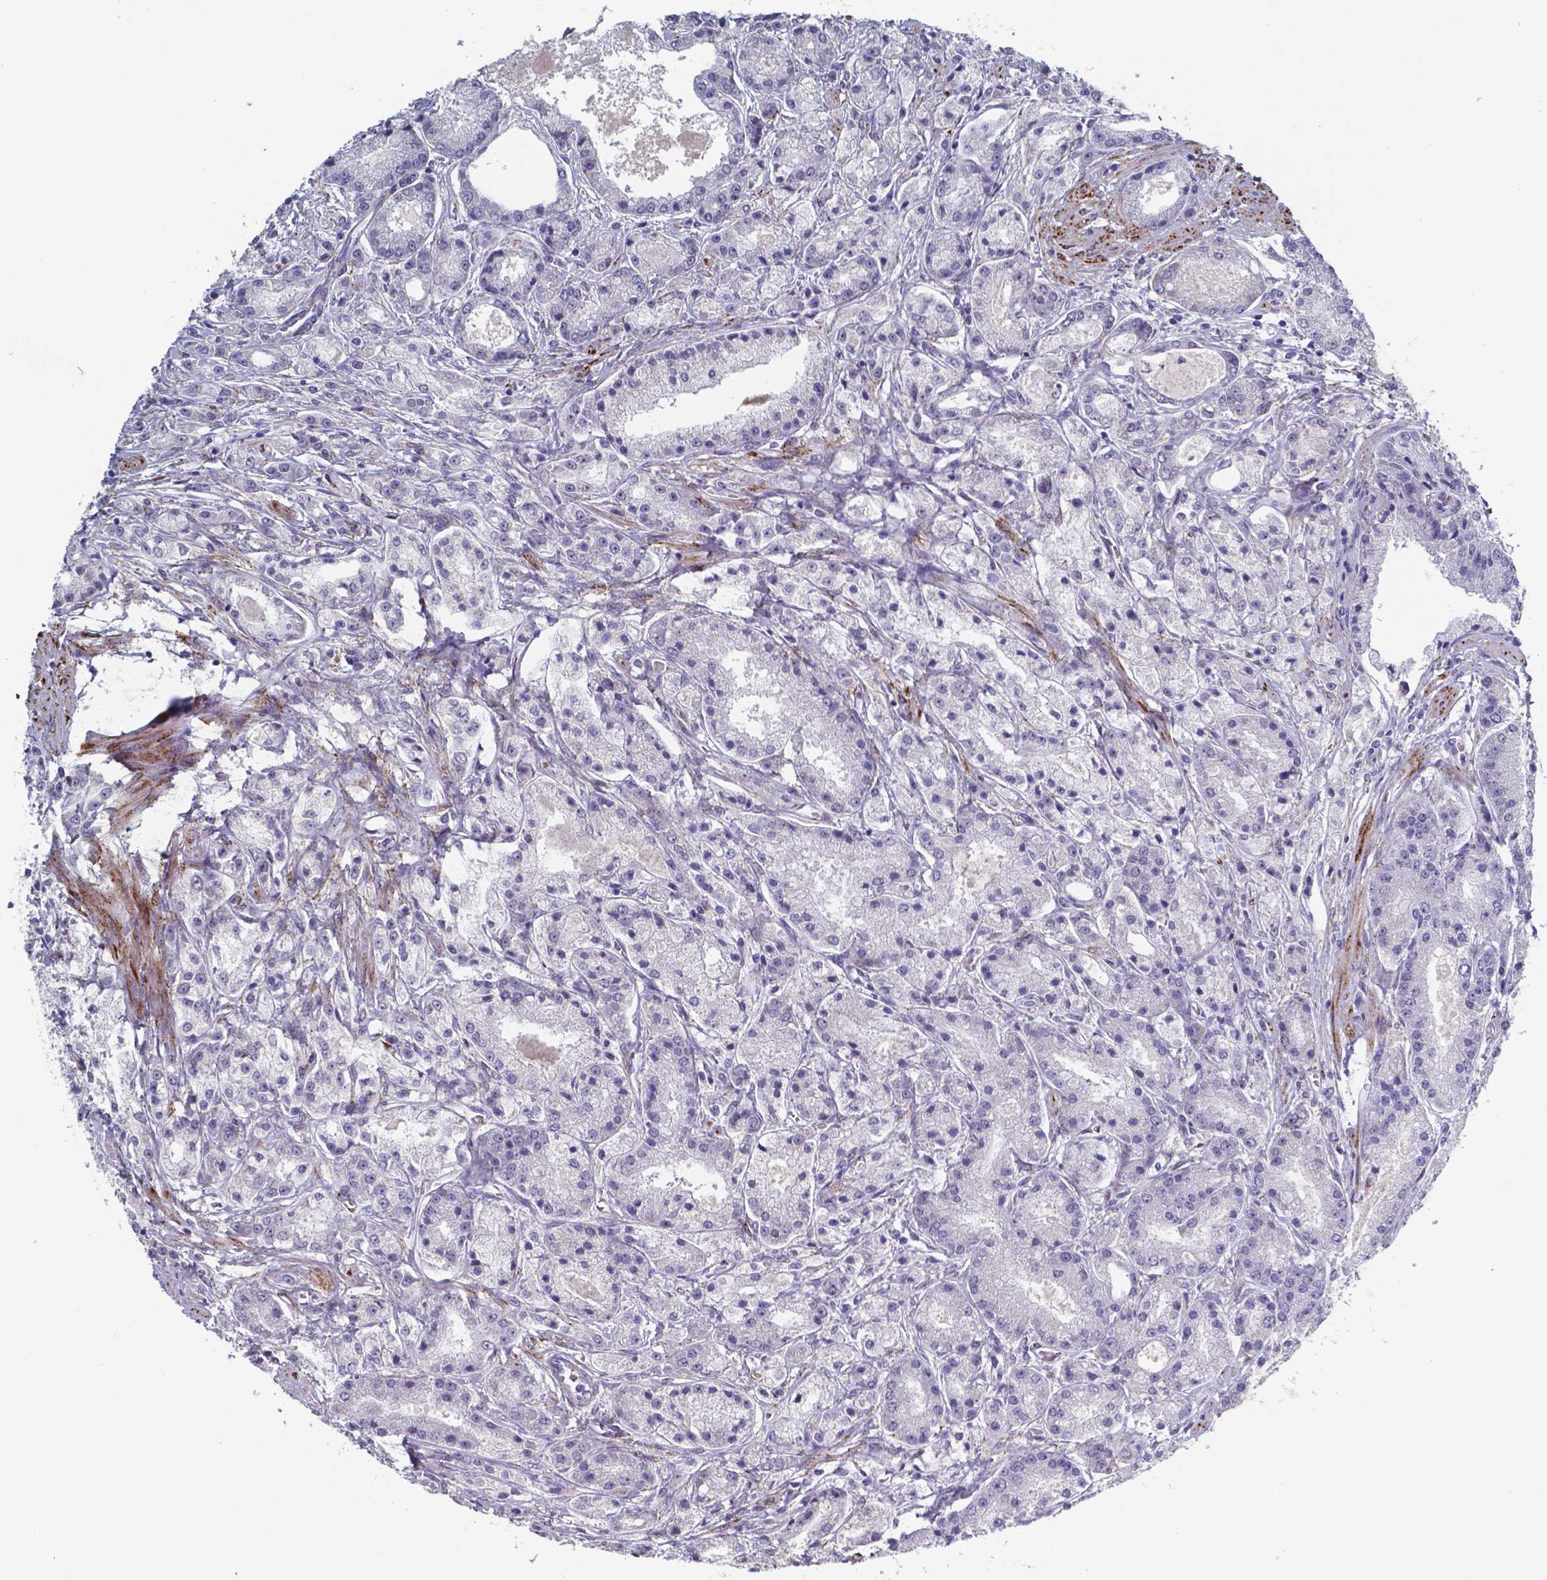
{"staining": {"intensity": "negative", "quantity": "none", "location": "none"}, "tissue": "prostate cancer", "cell_type": "Tumor cells", "image_type": "cancer", "snomed": [{"axis": "morphology", "description": "Adenocarcinoma, High grade"}, {"axis": "topography", "description": "Prostate"}], "caption": "DAB immunohistochemical staining of prostate adenocarcinoma (high-grade) reveals no significant expression in tumor cells.", "gene": "PLA2R1", "patient": {"sex": "male", "age": 67}}